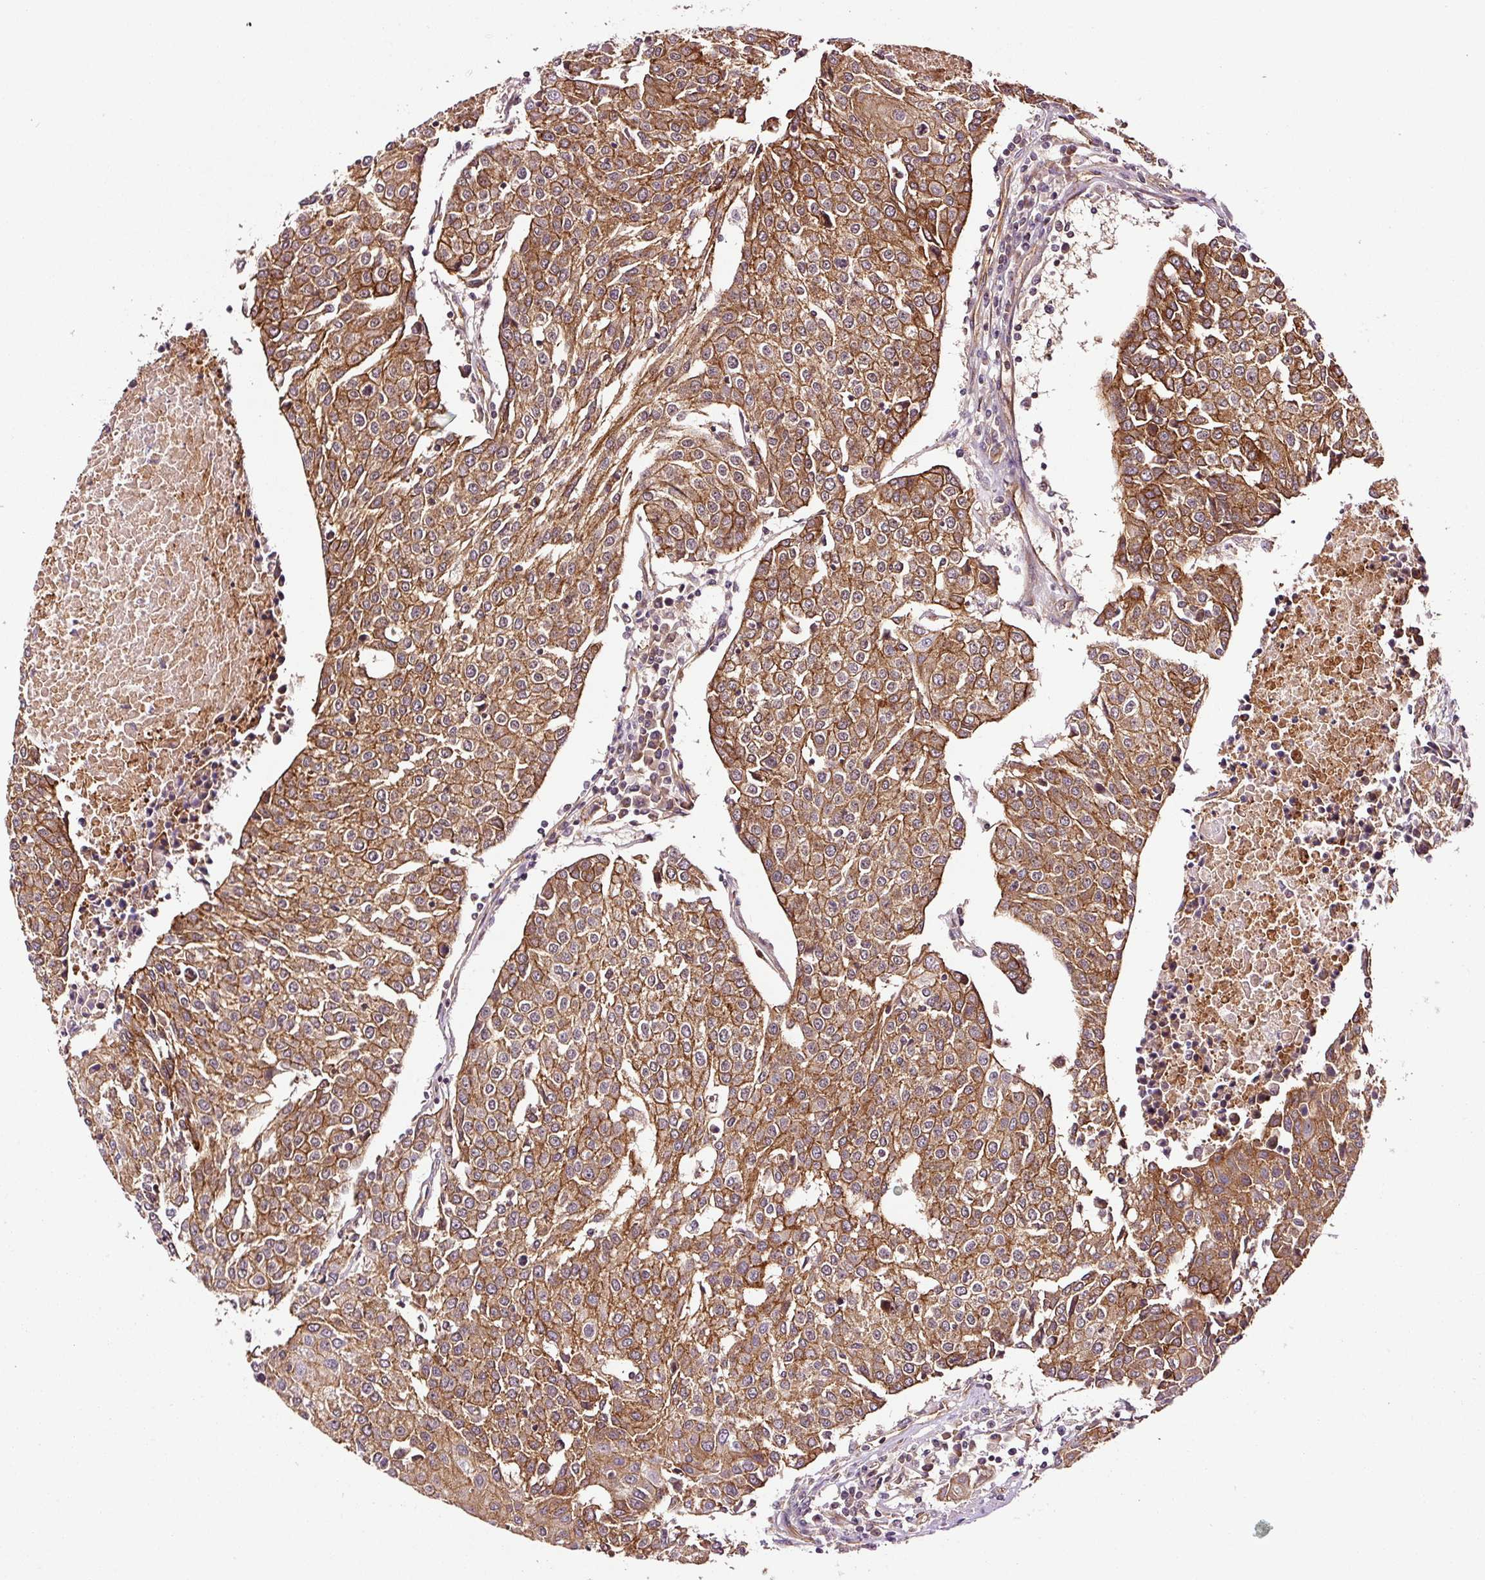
{"staining": {"intensity": "strong", "quantity": ">75%", "location": "cytoplasmic/membranous"}, "tissue": "urothelial cancer", "cell_type": "Tumor cells", "image_type": "cancer", "snomed": [{"axis": "morphology", "description": "Urothelial carcinoma, High grade"}, {"axis": "topography", "description": "Urinary bladder"}], "caption": "The histopathology image demonstrates a brown stain indicating the presence of a protein in the cytoplasmic/membranous of tumor cells in high-grade urothelial carcinoma.", "gene": "METAP1", "patient": {"sex": "female", "age": 85}}